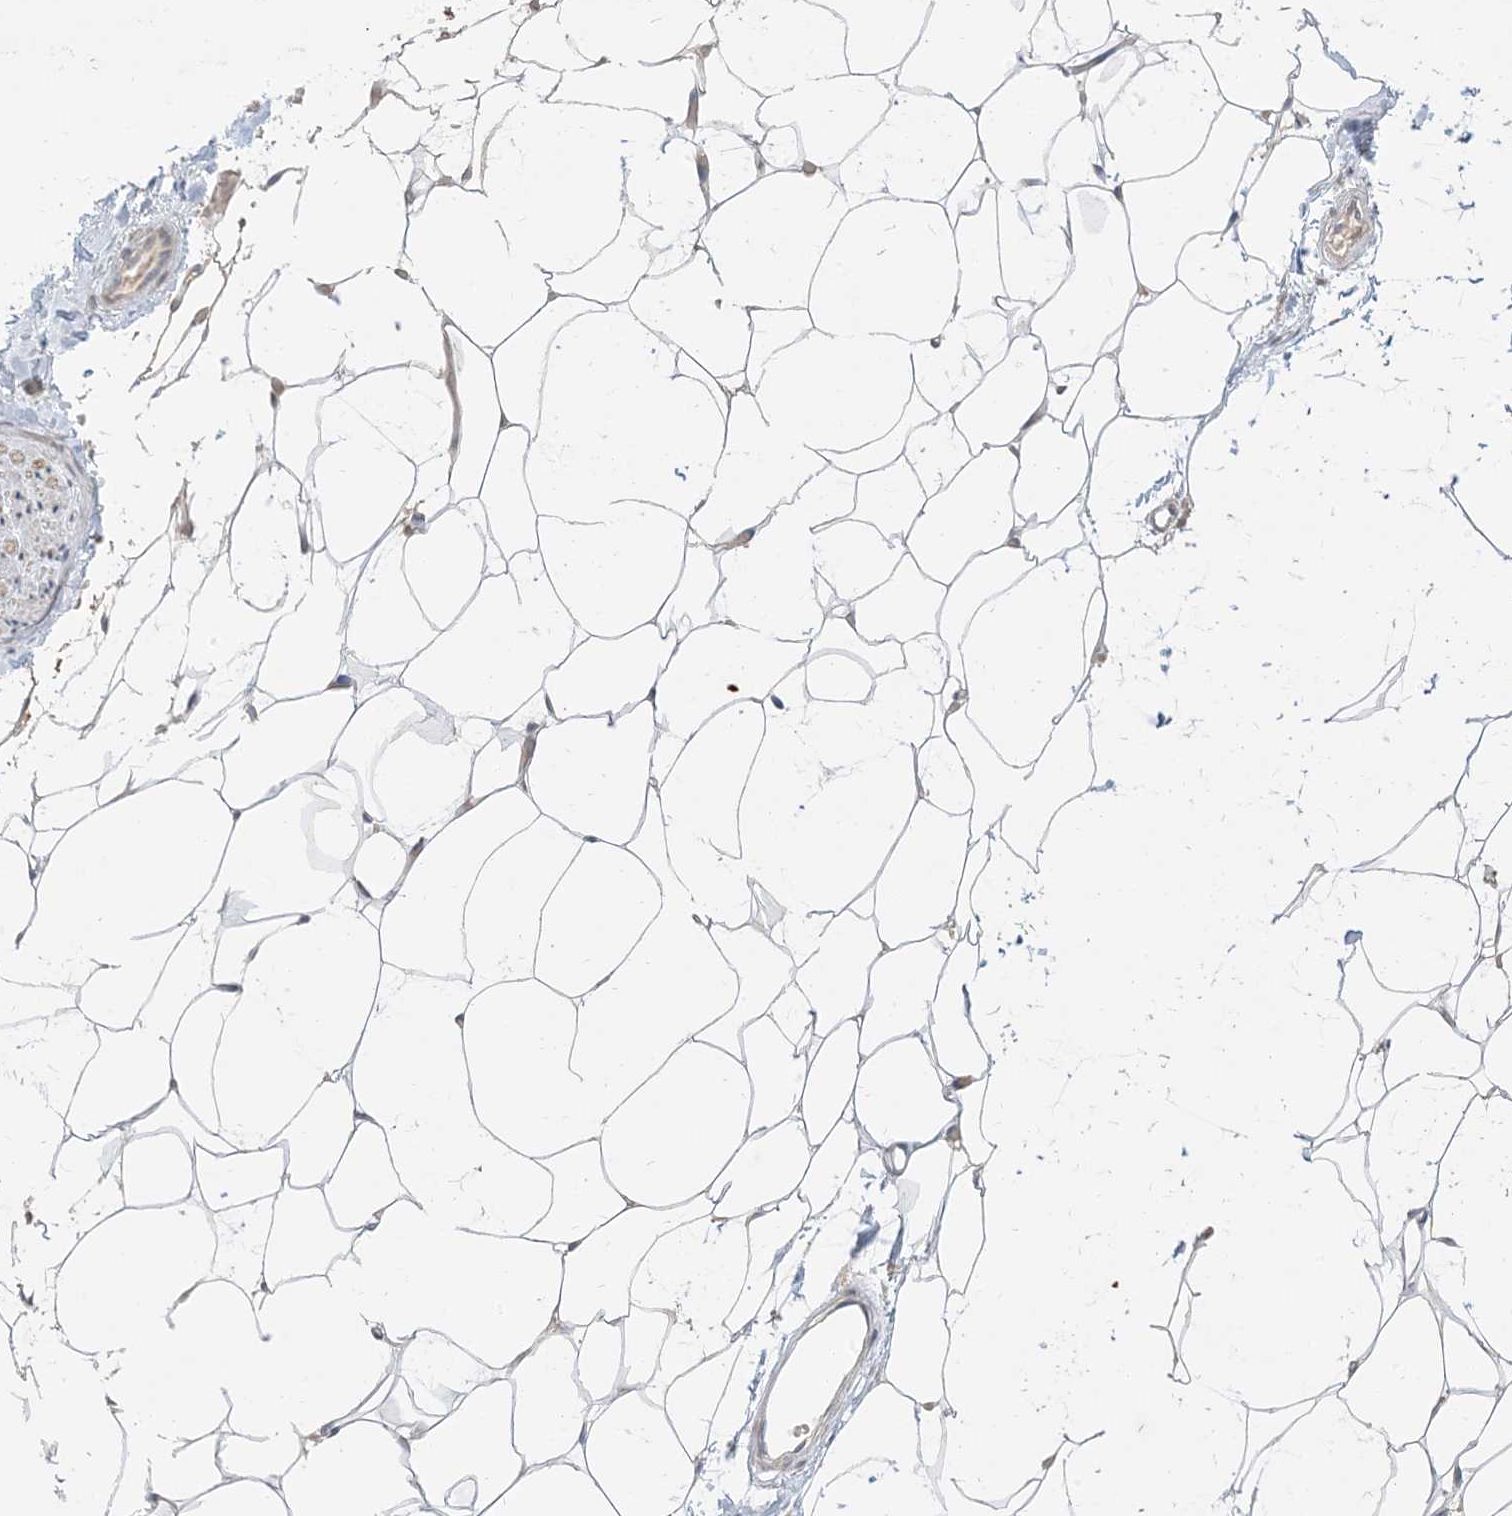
{"staining": {"intensity": "negative", "quantity": "none", "location": "none"}, "tissue": "adipose tissue", "cell_type": "Adipocytes", "image_type": "normal", "snomed": [{"axis": "morphology", "description": "Normal tissue, NOS"}, {"axis": "topography", "description": "Breast"}], "caption": "The micrograph exhibits no significant positivity in adipocytes of adipose tissue.", "gene": "RNF175", "patient": {"sex": "female", "age": 23}}